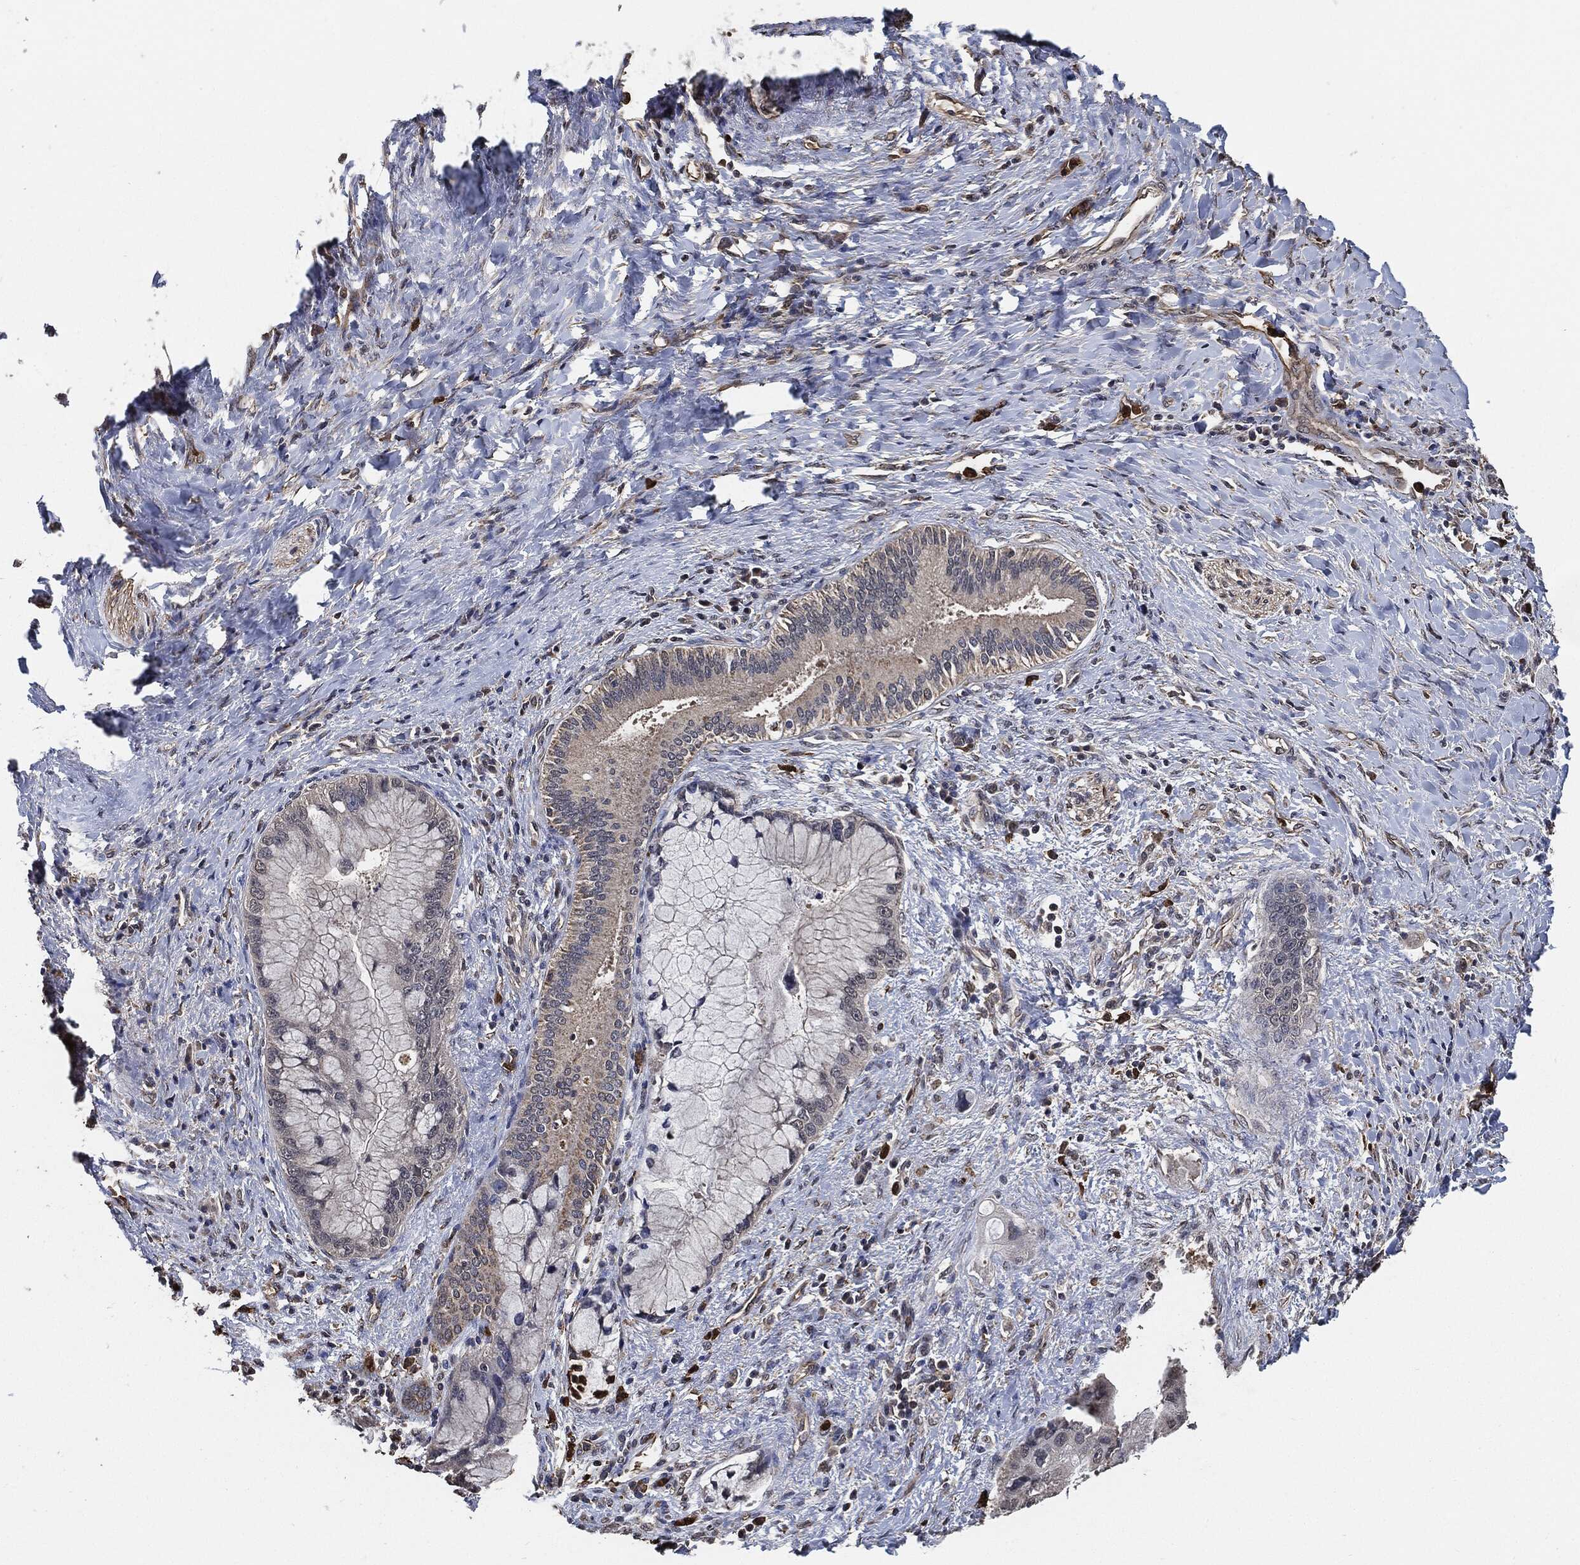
{"staining": {"intensity": "weak", "quantity": "<25%", "location": "cytoplasmic/membranous"}, "tissue": "liver cancer", "cell_type": "Tumor cells", "image_type": "cancer", "snomed": [{"axis": "morphology", "description": "Normal tissue, NOS"}, {"axis": "morphology", "description": "Cholangiocarcinoma"}, {"axis": "topography", "description": "Liver"}, {"axis": "topography", "description": "Peripheral nerve tissue"}], "caption": "Immunohistochemistry (IHC) histopathology image of neoplastic tissue: liver cancer stained with DAB (3,3'-diaminobenzidine) reveals no significant protein positivity in tumor cells.", "gene": "S100A9", "patient": {"sex": "male", "age": 50}}